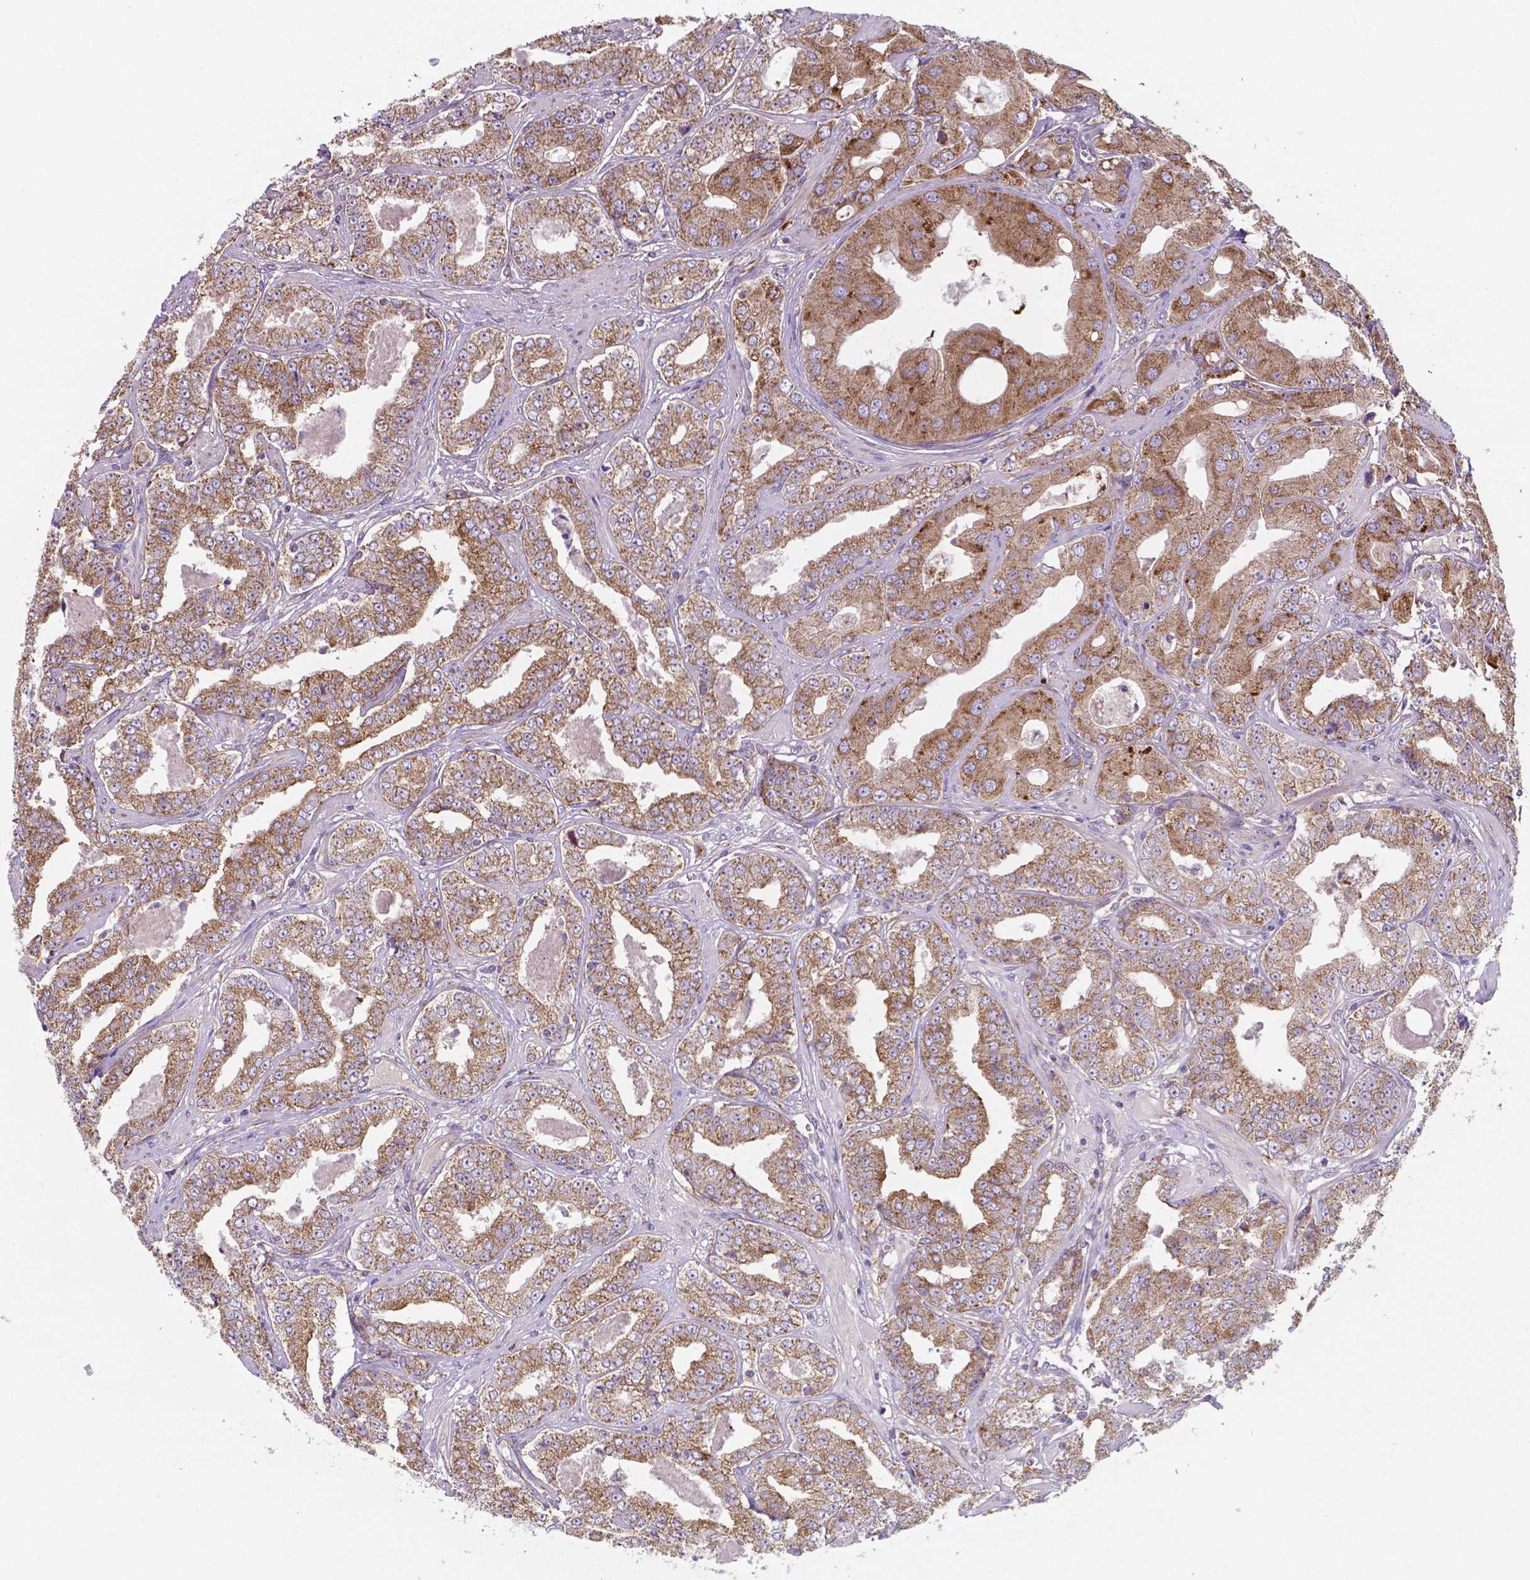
{"staining": {"intensity": "moderate", "quantity": ">75%", "location": "cytoplasmic/membranous"}, "tissue": "prostate cancer", "cell_type": "Tumor cells", "image_type": "cancer", "snomed": [{"axis": "morphology", "description": "Adenocarcinoma, Low grade"}, {"axis": "topography", "description": "Prostate"}], "caption": "Prostate adenocarcinoma (low-grade) stained for a protein exhibits moderate cytoplasmic/membranous positivity in tumor cells. The staining was performed using DAB, with brown indicating positive protein expression. Nuclei are stained blue with hematoxylin.", "gene": "FAM114A1", "patient": {"sex": "male", "age": 60}}